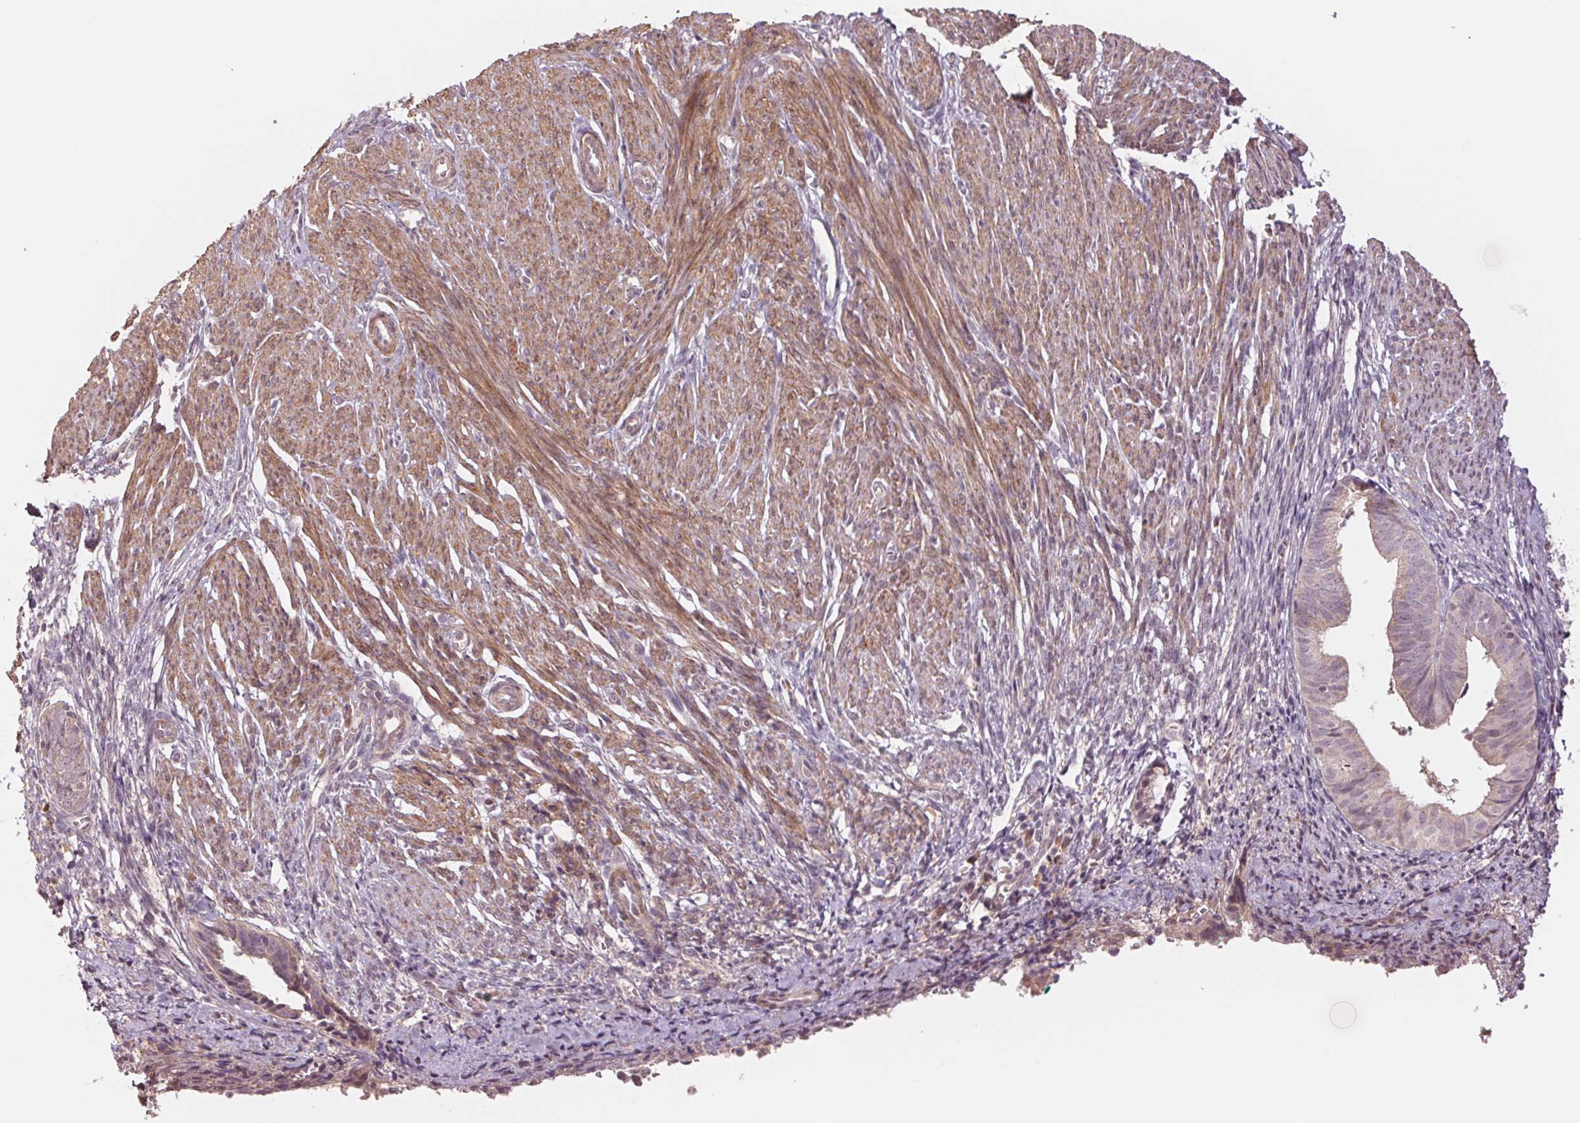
{"staining": {"intensity": "weak", "quantity": "25%-75%", "location": "cytoplasmic/membranous"}, "tissue": "endometrium", "cell_type": "Cells in endometrial stroma", "image_type": "normal", "snomed": [{"axis": "morphology", "description": "Normal tissue, NOS"}, {"axis": "topography", "description": "Endometrium"}], "caption": "Cells in endometrial stroma show weak cytoplasmic/membranous staining in approximately 25%-75% of cells in normal endometrium. (Stains: DAB in brown, nuclei in blue, Microscopy: brightfield microscopy at high magnification).", "gene": "PPIAL4A", "patient": {"sex": "female", "age": 50}}